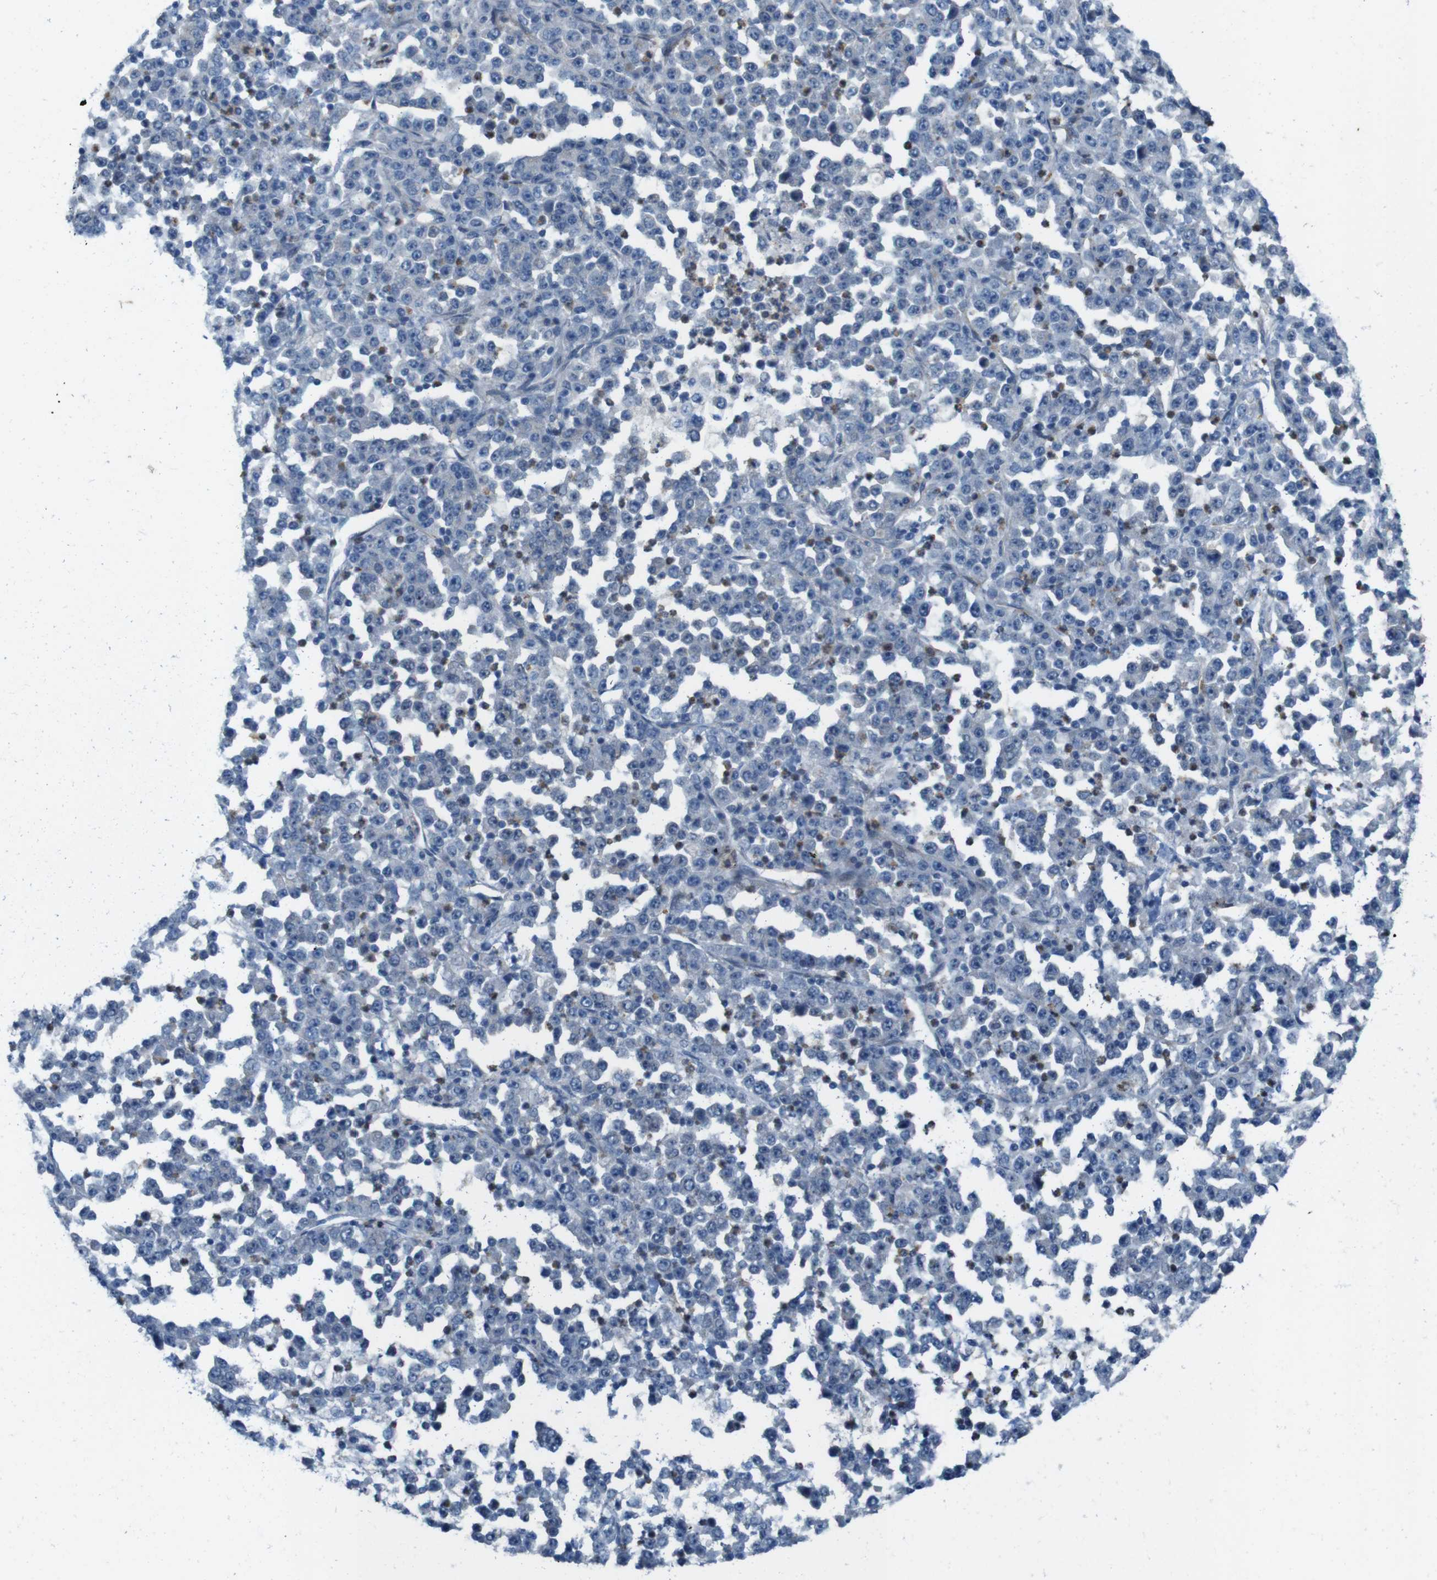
{"staining": {"intensity": "negative", "quantity": "none", "location": "none"}, "tissue": "stomach cancer", "cell_type": "Tumor cells", "image_type": "cancer", "snomed": [{"axis": "morphology", "description": "Normal tissue, NOS"}, {"axis": "morphology", "description": "Adenocarcinoma, NOS"}, {"axis": "topography", "description": "Stomach, upper"}, {"axis": "topography", "description": "Stomach"}], "caption": "Immunohistochemistry histopathology image of neoplastic tissue: stomach cancer (adenocarcinoma) stained with DAB (3,3'-diaminobenzidine) shows no significant protein expression in tumor cells.", "gene": "SKI", "patient": {"sex": "male", "age": 59}}